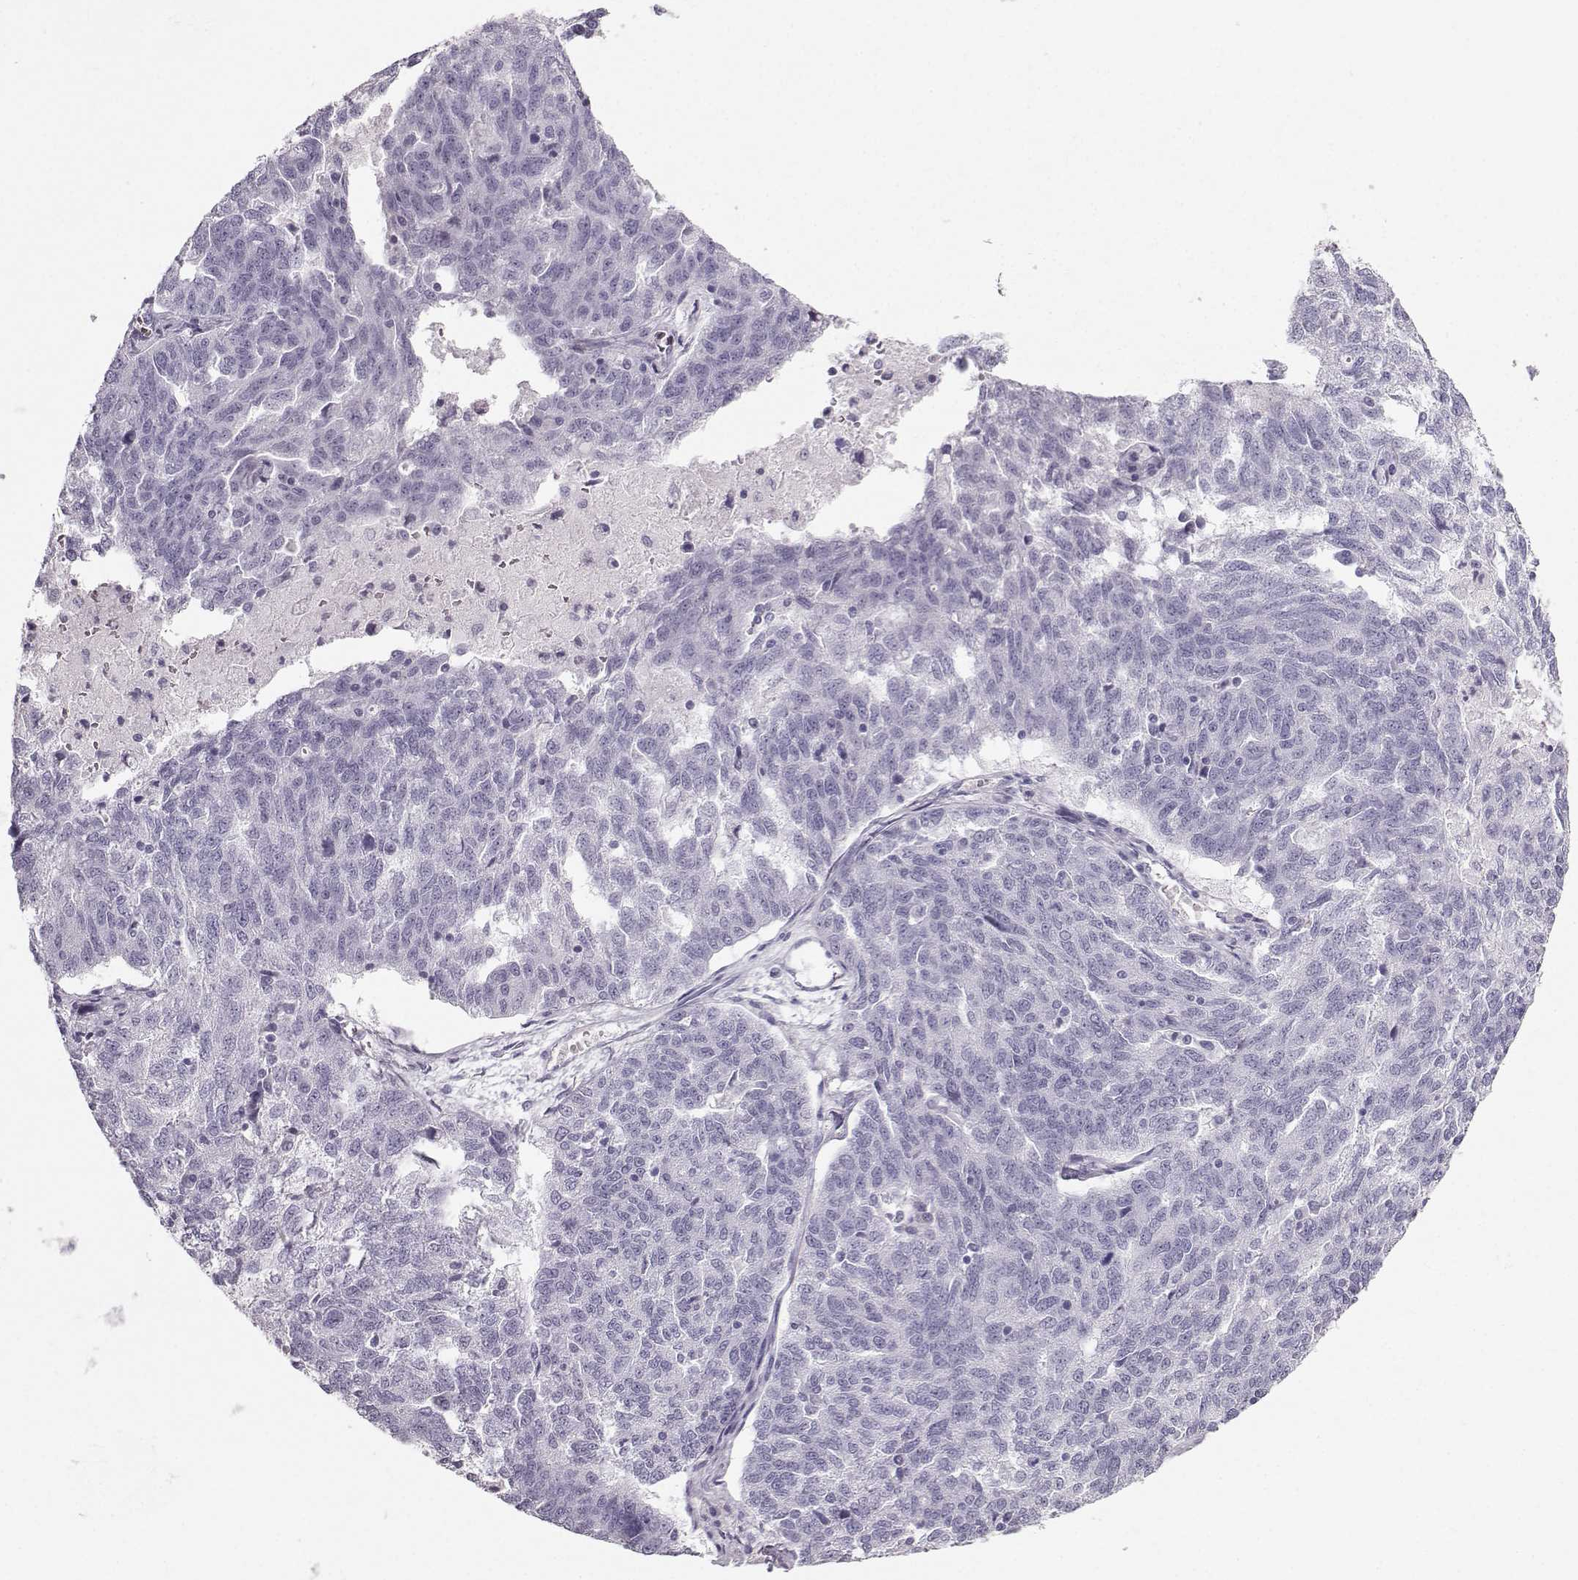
{"staining": {"intensity": "negative", "quantity": "none", "location": "none"}, "tissue": "ovarian cancer", "cell_type": "Tumor cells", "image_type": "cancer", "snomed": [{"axis": "morphology", "description": "Cystadenocarcinoma, serous, NOS"}, {"axis": "topography", "description": "Ovary"}], "caption": "Immunohistochemistry (IHC) photomicrograph of human serous cystadenocarcinoma (ovarian) stained for a protein (brown), which reveals no expression in tumor cells.", "gene": "CASR", "patient": {"sex": "female", "age": 71}}